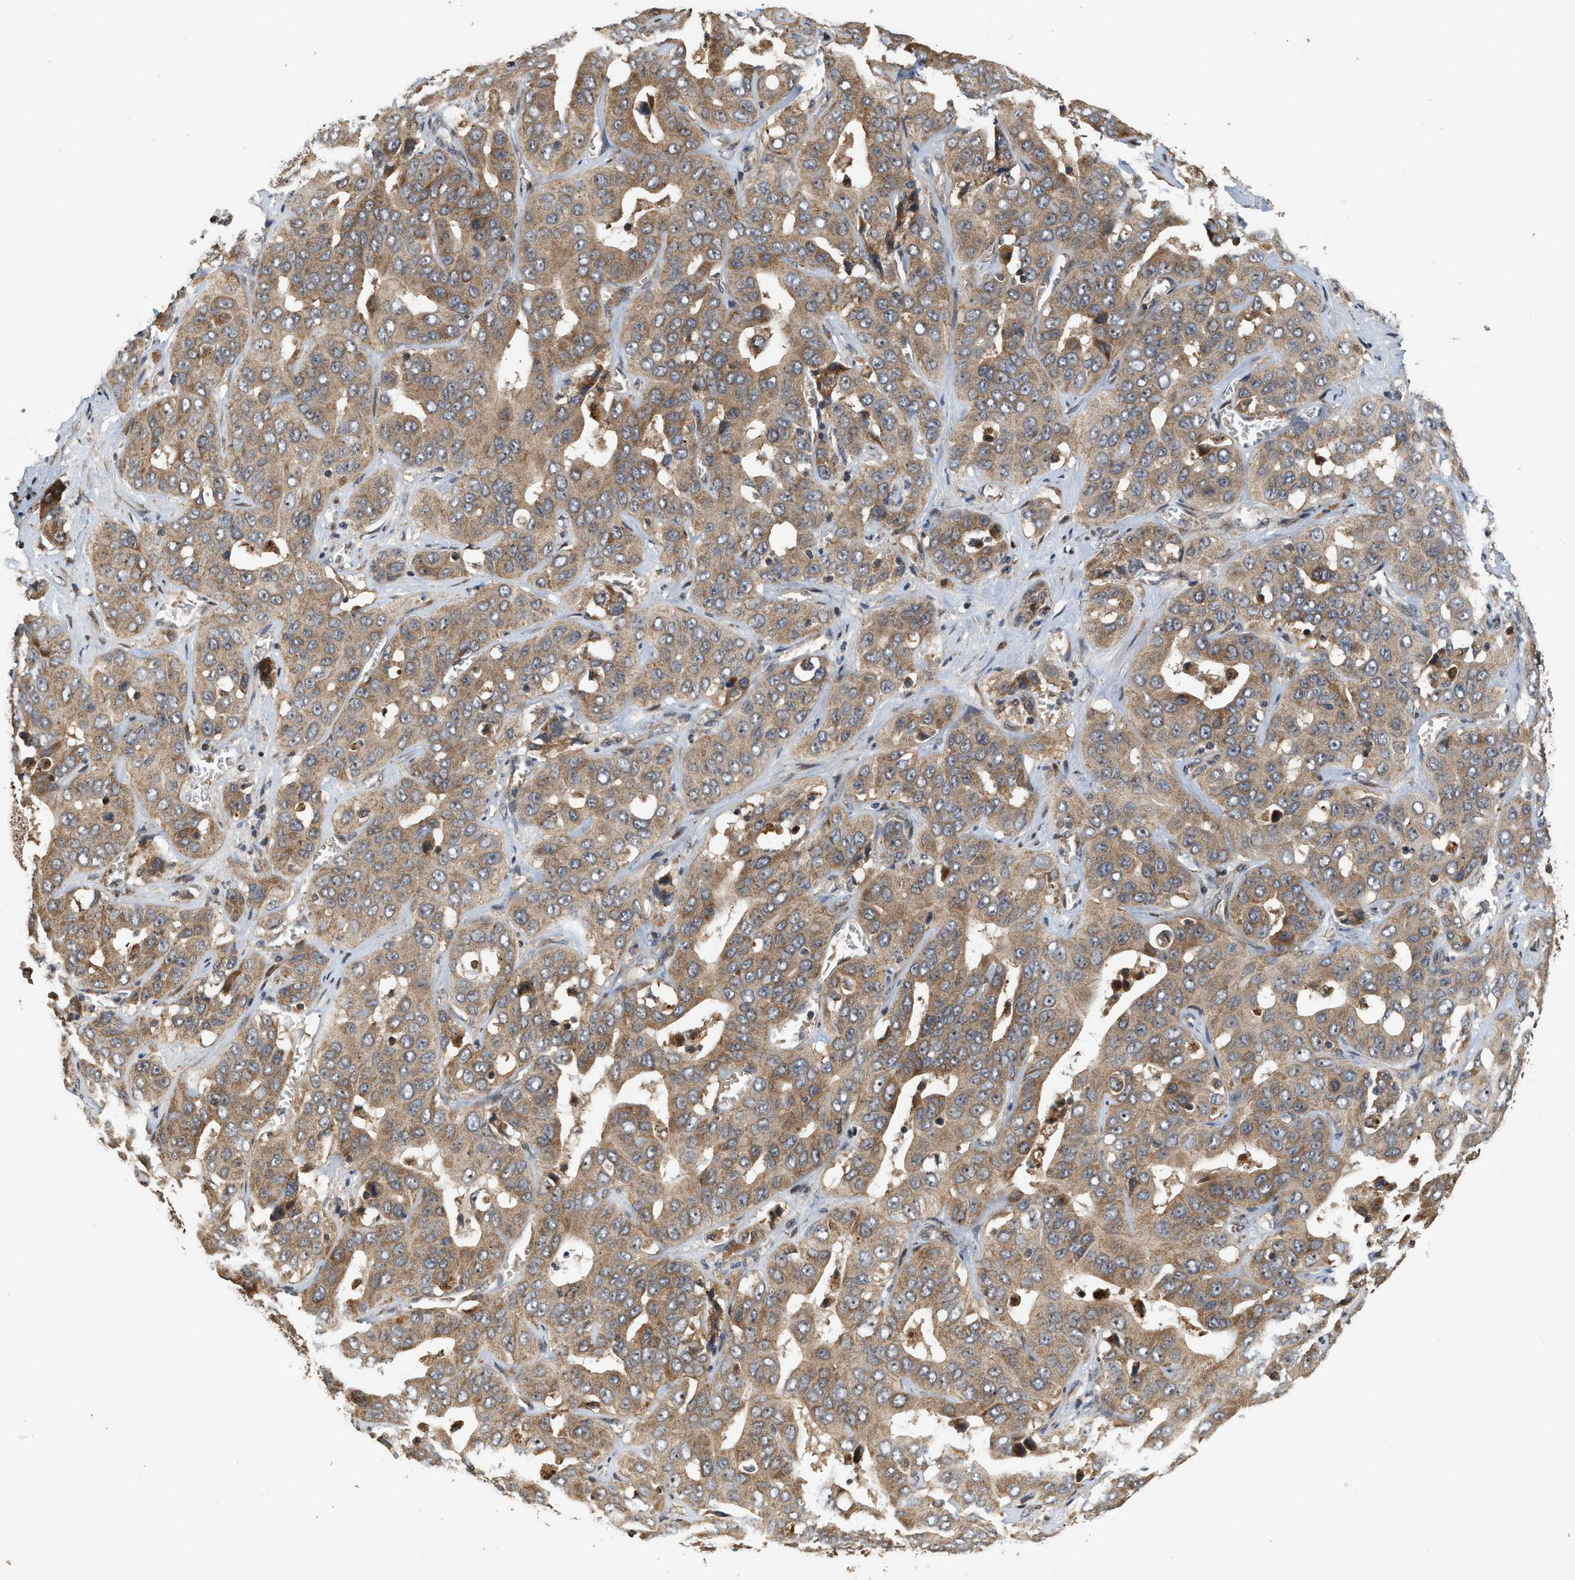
{"staining": {"intensity": "moderate", "quantity": ">75%", "location": "cytoplasmic/membranous"}, "tissue": "liver cancer", "cell_type": "Tumor cells", "image_type": "cancer", "snomed": [{"axis": "morphology", "description": "Cholangiocarcinoma"}, {"axis": "topography", "description": "Liver"}], "caption": "Immunohistochemical staining of human cholangiocarcinoma (liver) shows moderate cytoplasmic/membranous protein expression in approximately >75% of tumor cells.", "gene": "ELP2", "patient": {"sex": "female", "age": 52}}